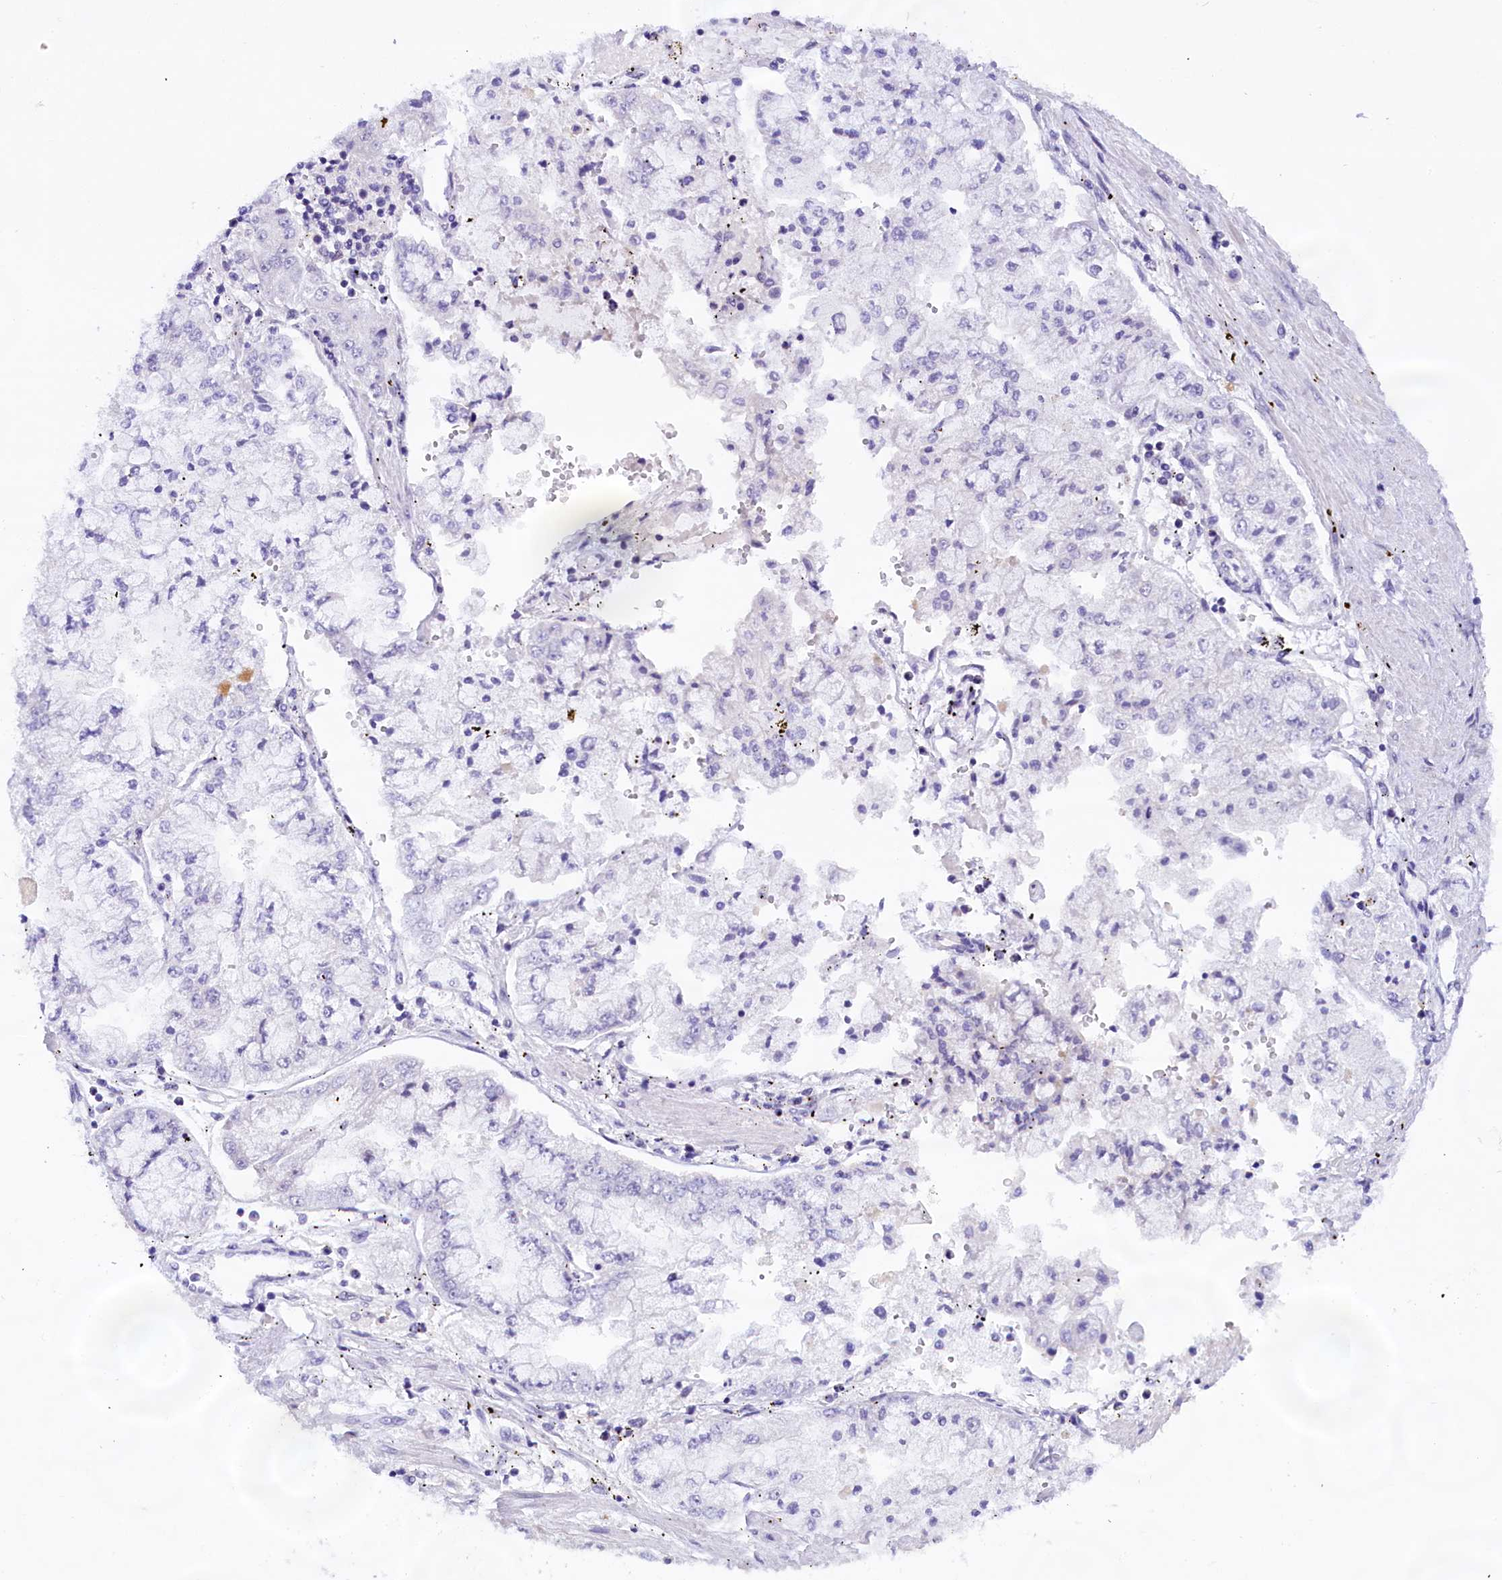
{"staining": {"intensity": "negative", "quantity": "none", "location": "none"}, "tissue": "stomach cancer", "cell_type": "Tumor cells", "image_type": "cancer", "snomed": [{"axis": "morphology", "description": "Adenocarcinoma, NOS"}, {"axis": "topography", "description": "Stomach"}], "caption": "This histopathology image is of stomach adenocarcinoma stained with immunohistochemistry to label a protein in brown with the nuclei are counter-stained blue. There is no expression in tumor cells. (Brightfield microscopy of DAB immunohistochemistry (IHC) at high magnification).", "gene": "IQCN", "patient": {"sex": "male", "age": 76}}